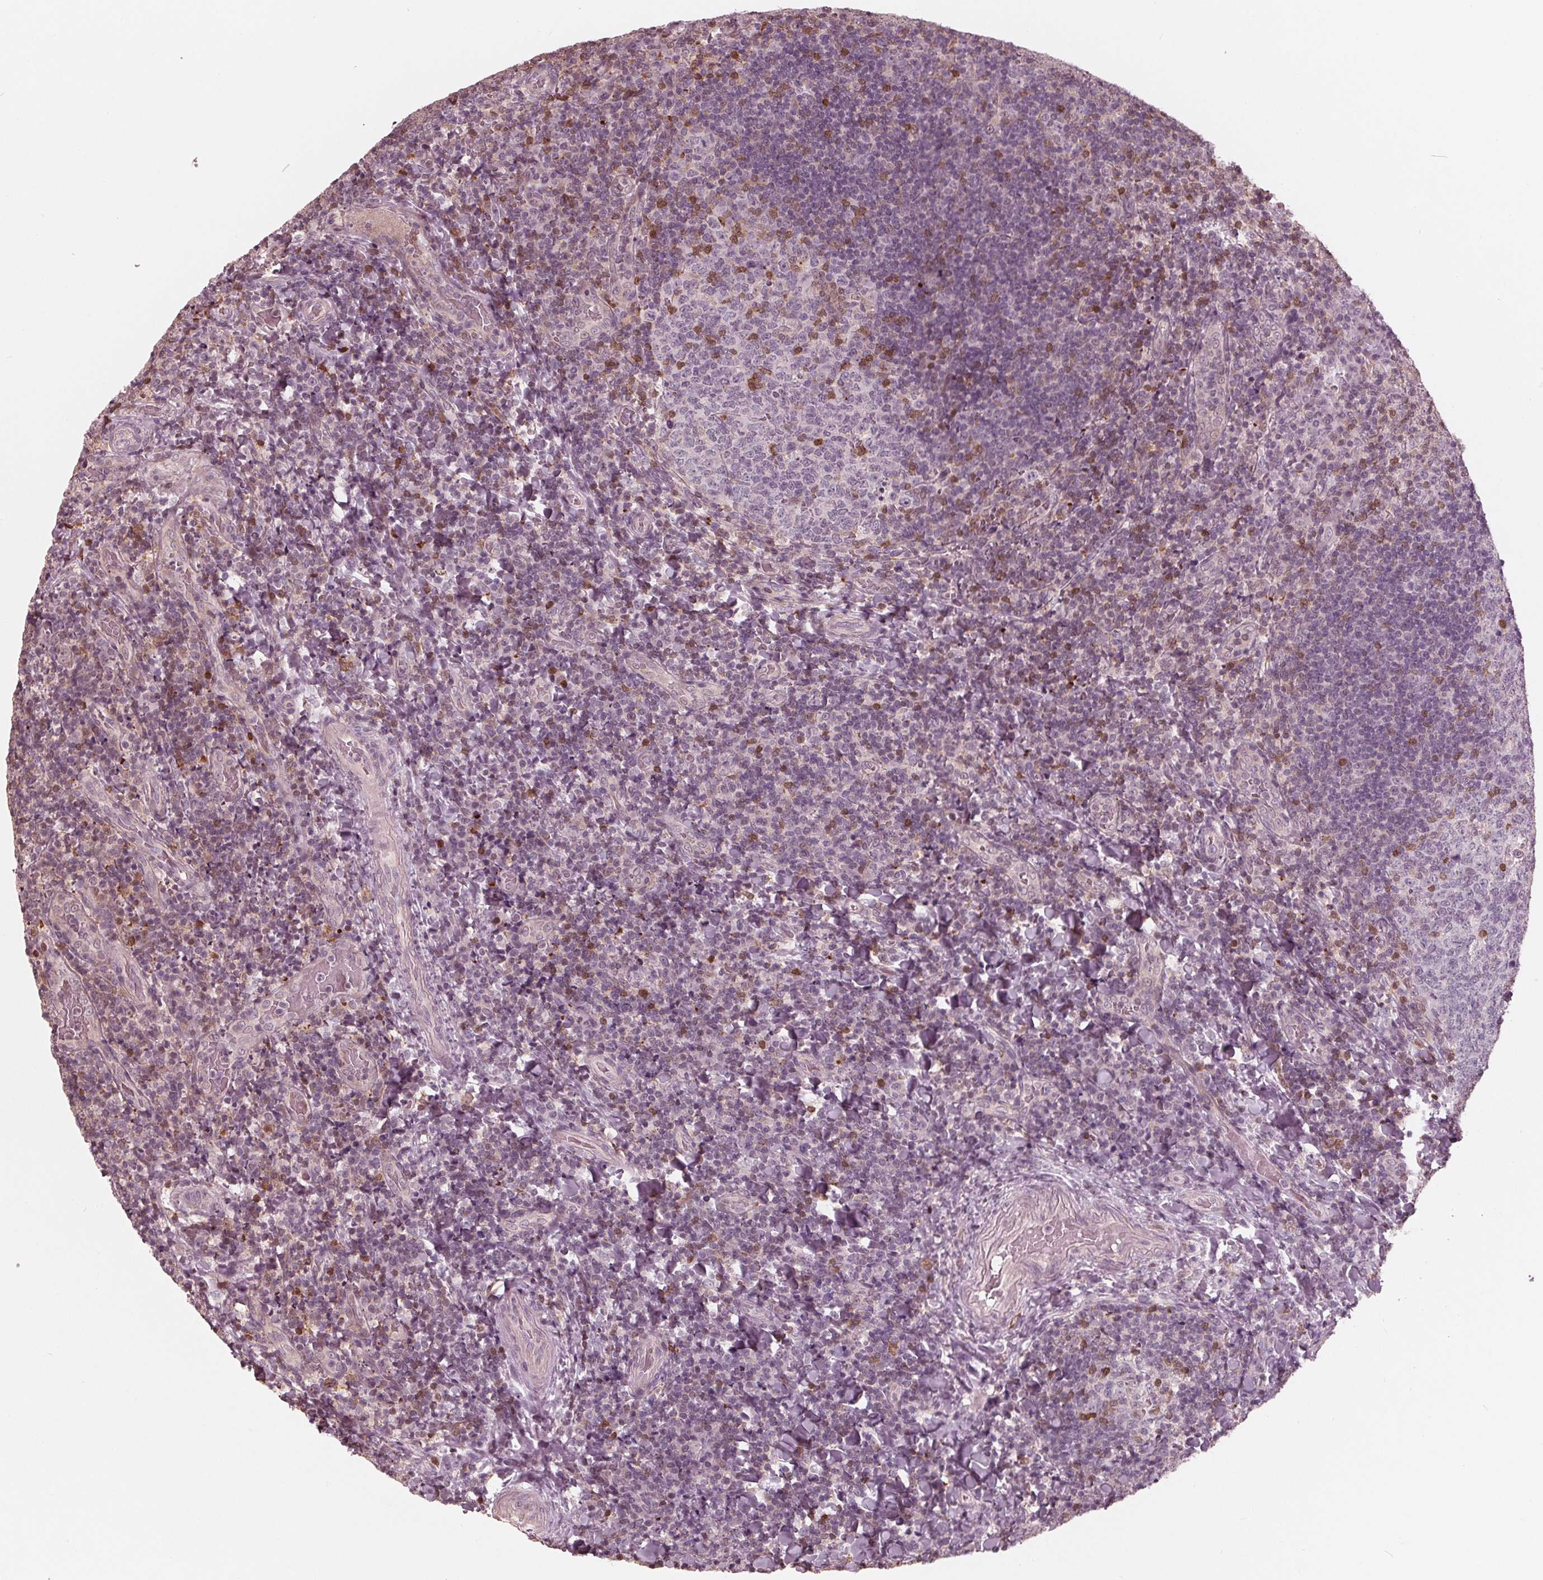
{"staining": {"intensity": "moderate", "quantity": "<25%", "location": "nuclear"}, "tissue": "tonsil", "cell_type": "Germinal center cells", "image_type": "normal", "snomed": [{"axis": "morphology", "description": "Normal tissue, NOS"}, {"axis": "topography", "description": "Tonsil"}], "caption": "Immunohistochemical staining of unremarkable human tonsil demonstrates <25% levels of moderate nuclear protein staining in approximately <25% of germinal center cells. The protein is stained brown, and the nuclei are stained in blue (DAB IHC with brightfield microscopy, high magnification).", "gene": "ING3", "patient": {"sex": "male", "age": 17}}